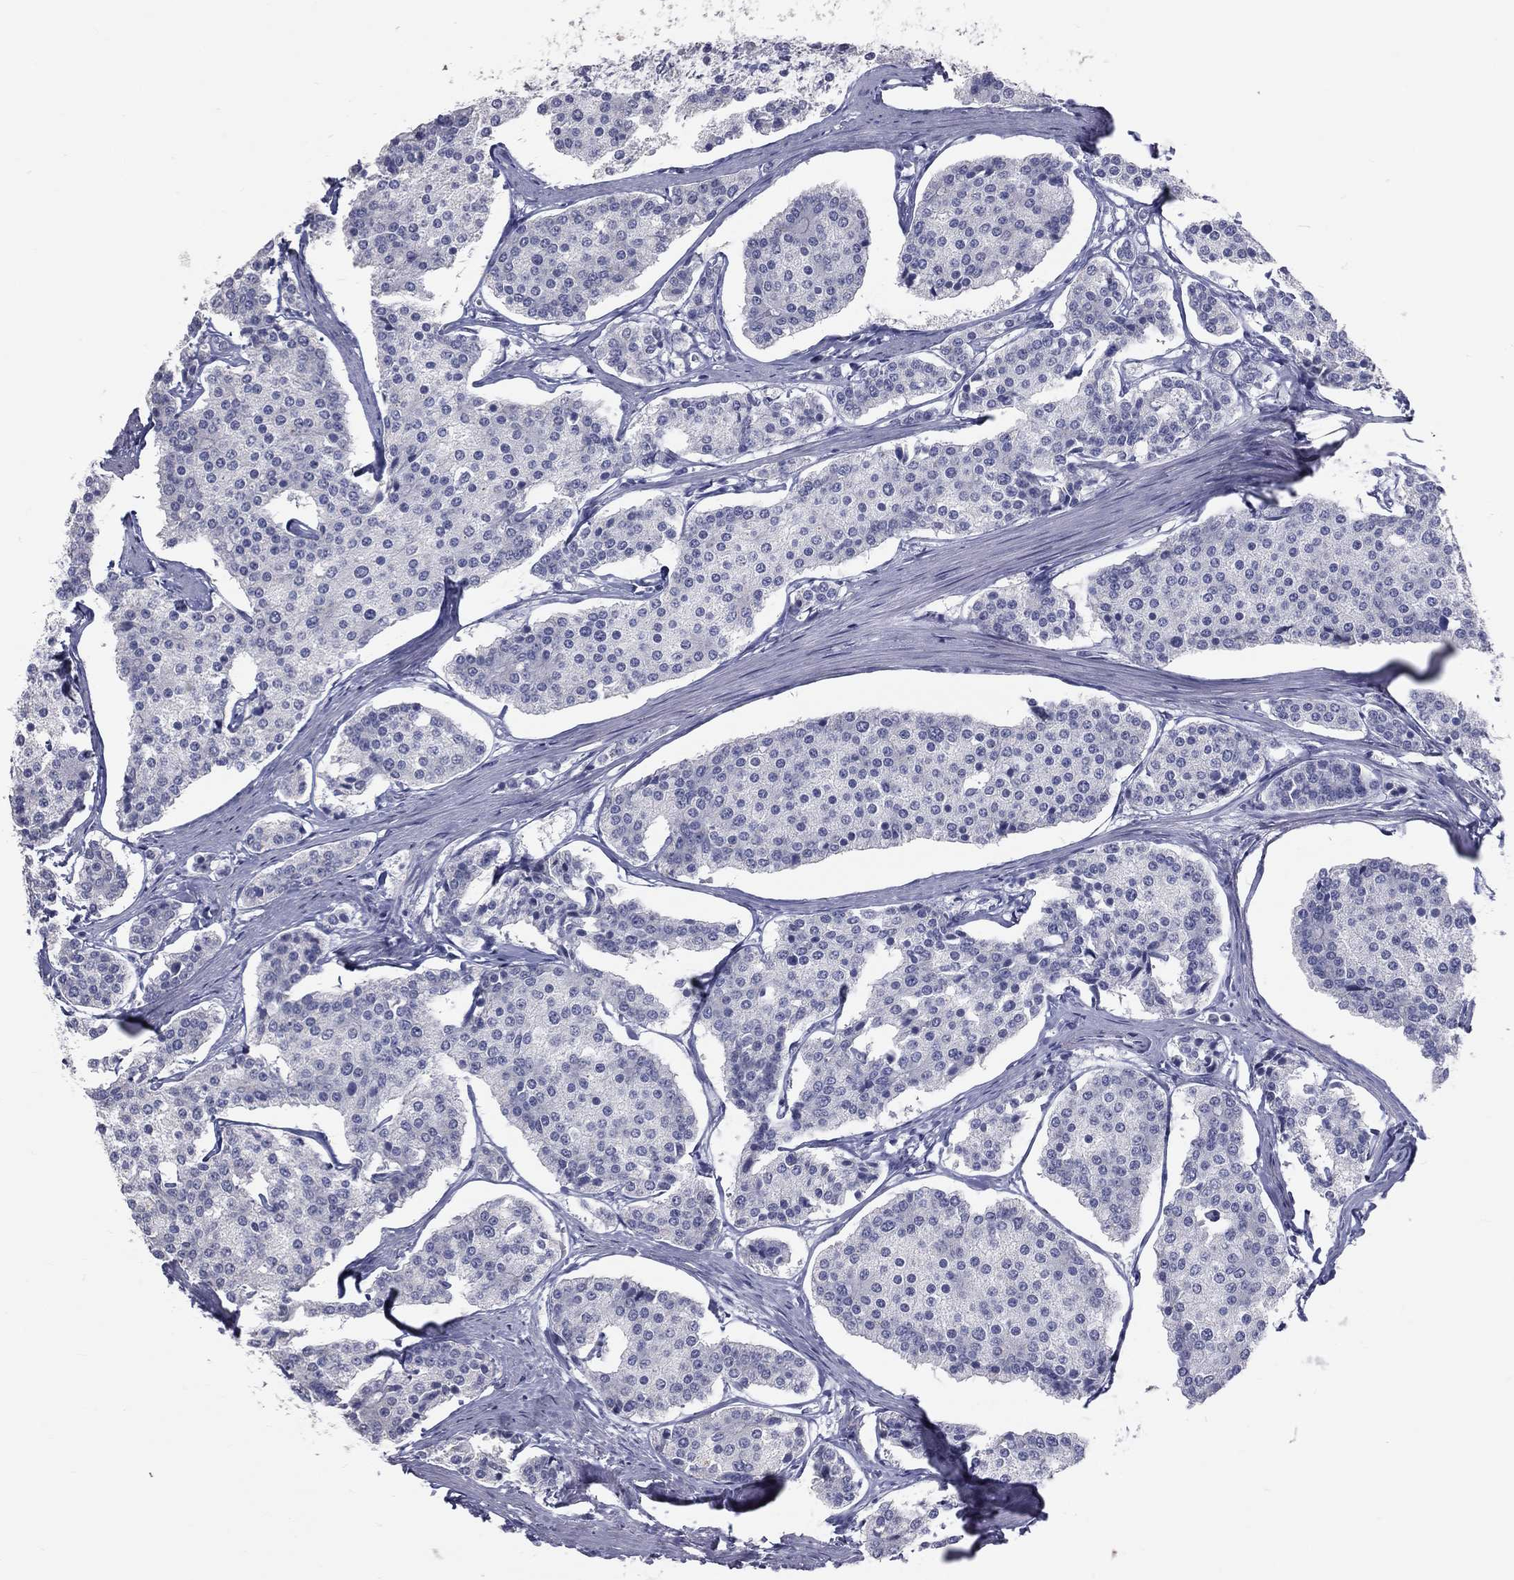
{"staining": {"intensity": "negative", "quantity": "none", "location": "none"}, "tissue": "carcinoid", "cell_type": "Tumor cells", "image_type": "cancer", "snomed": [{"axis": "morphology", "description": "Carcinoid, malignant, NOS"}, {"axis": "topography", "description": "Small intestine"}], "caption": "Tumor cells are negative for protein expression in human carcinoid (malignant). (DAB immunohistochemistry (IHC) visualized using brightfield microscopy, high magnification).", "gene": "TFPI2", "patient": {"sex": "female", "age": 65}}